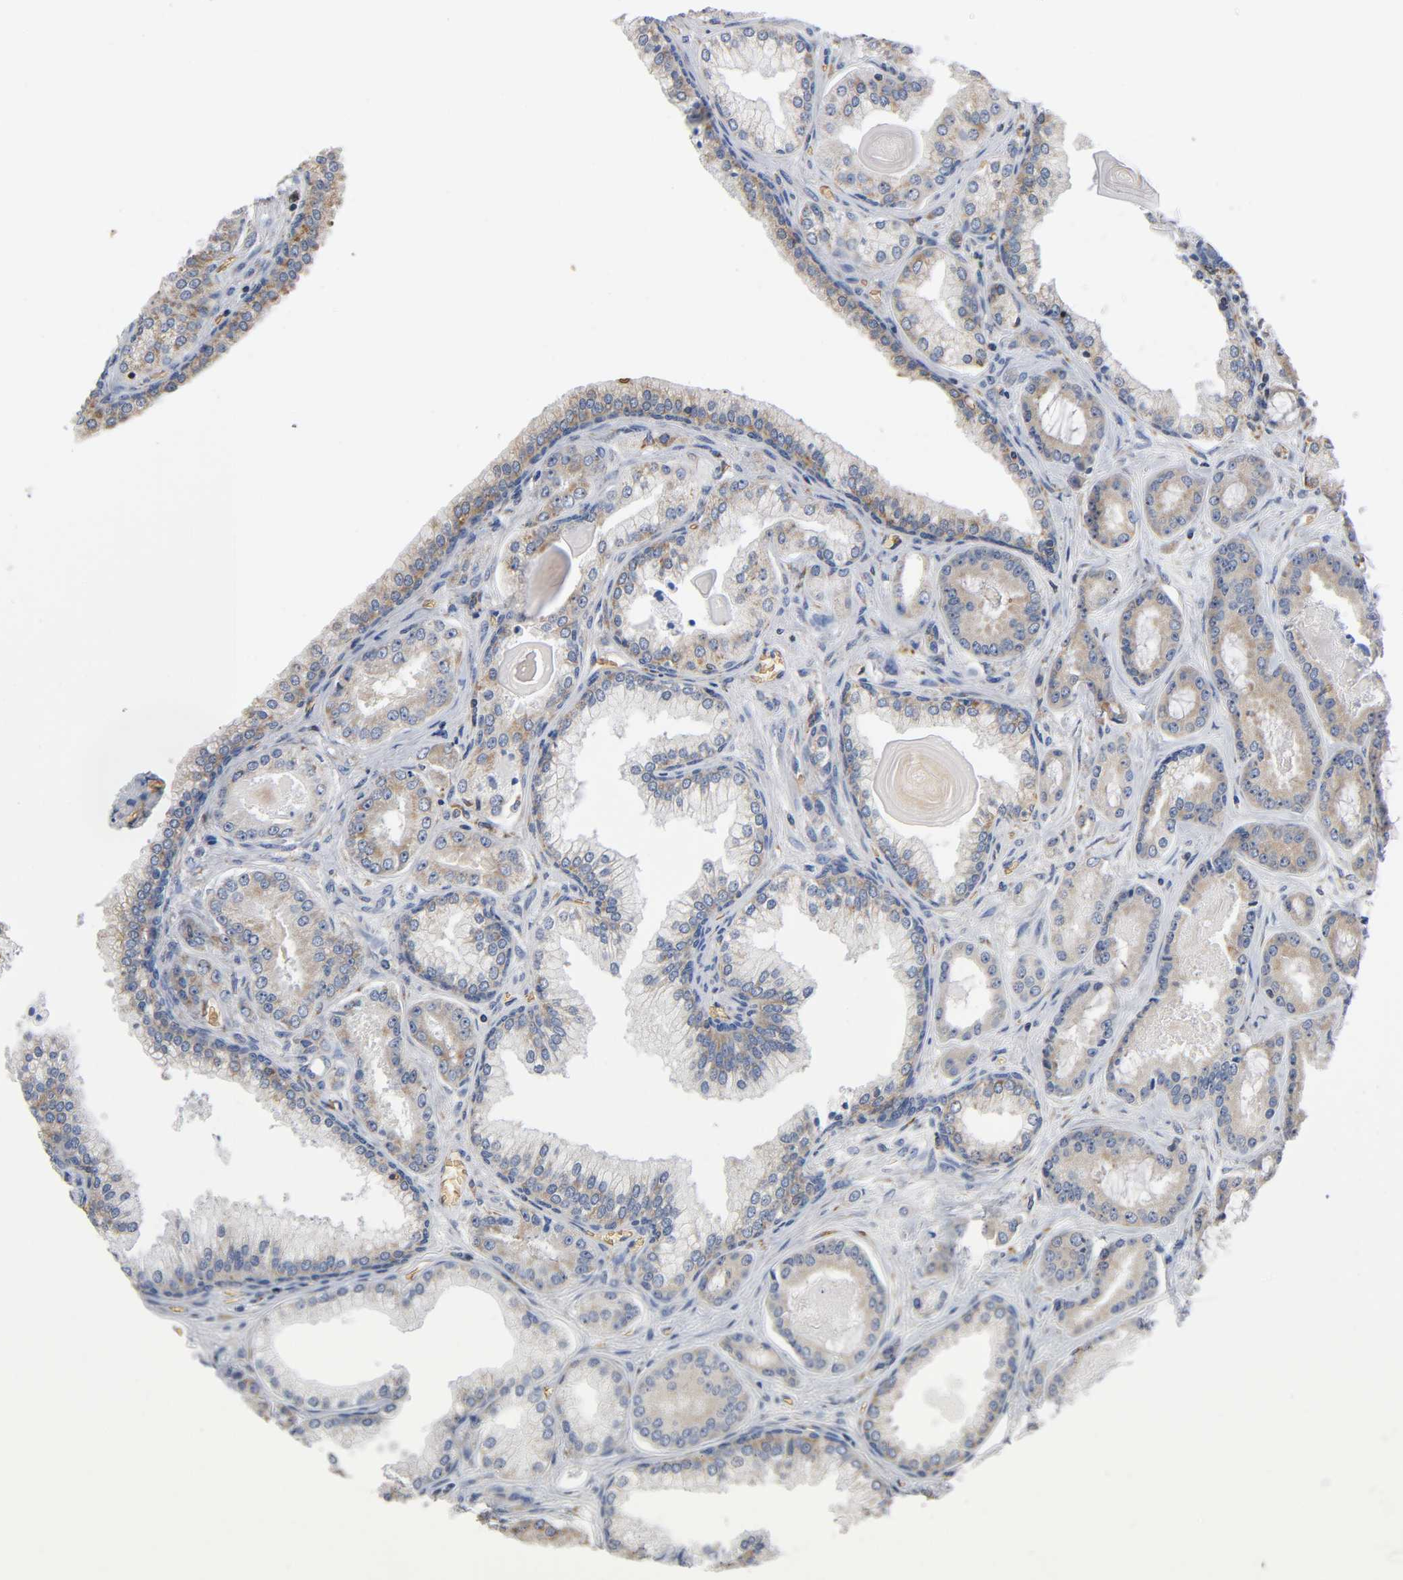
{"staining": {"intensity": "weak", "quantity": ">75%", "location": "cytoplasmic/membranous"}, "tissue": "prostate cancer", "cell_type": "Tumor cells", "image_type": "cancer", "snomed": [{"axis": "morphology", "description": "Adenocarcinoma, Low grade"}, {"axis": "topography", "description": "Prostate"}], "caption": "Protein analysis of prostate adenocarcinoma (low-grade) tissue exhibits weak cytoplasmic/membranous positivity in about >75% of tumor cells.", "gene": "UCKL1", "patient": {"sex": "male", "age": 59}}